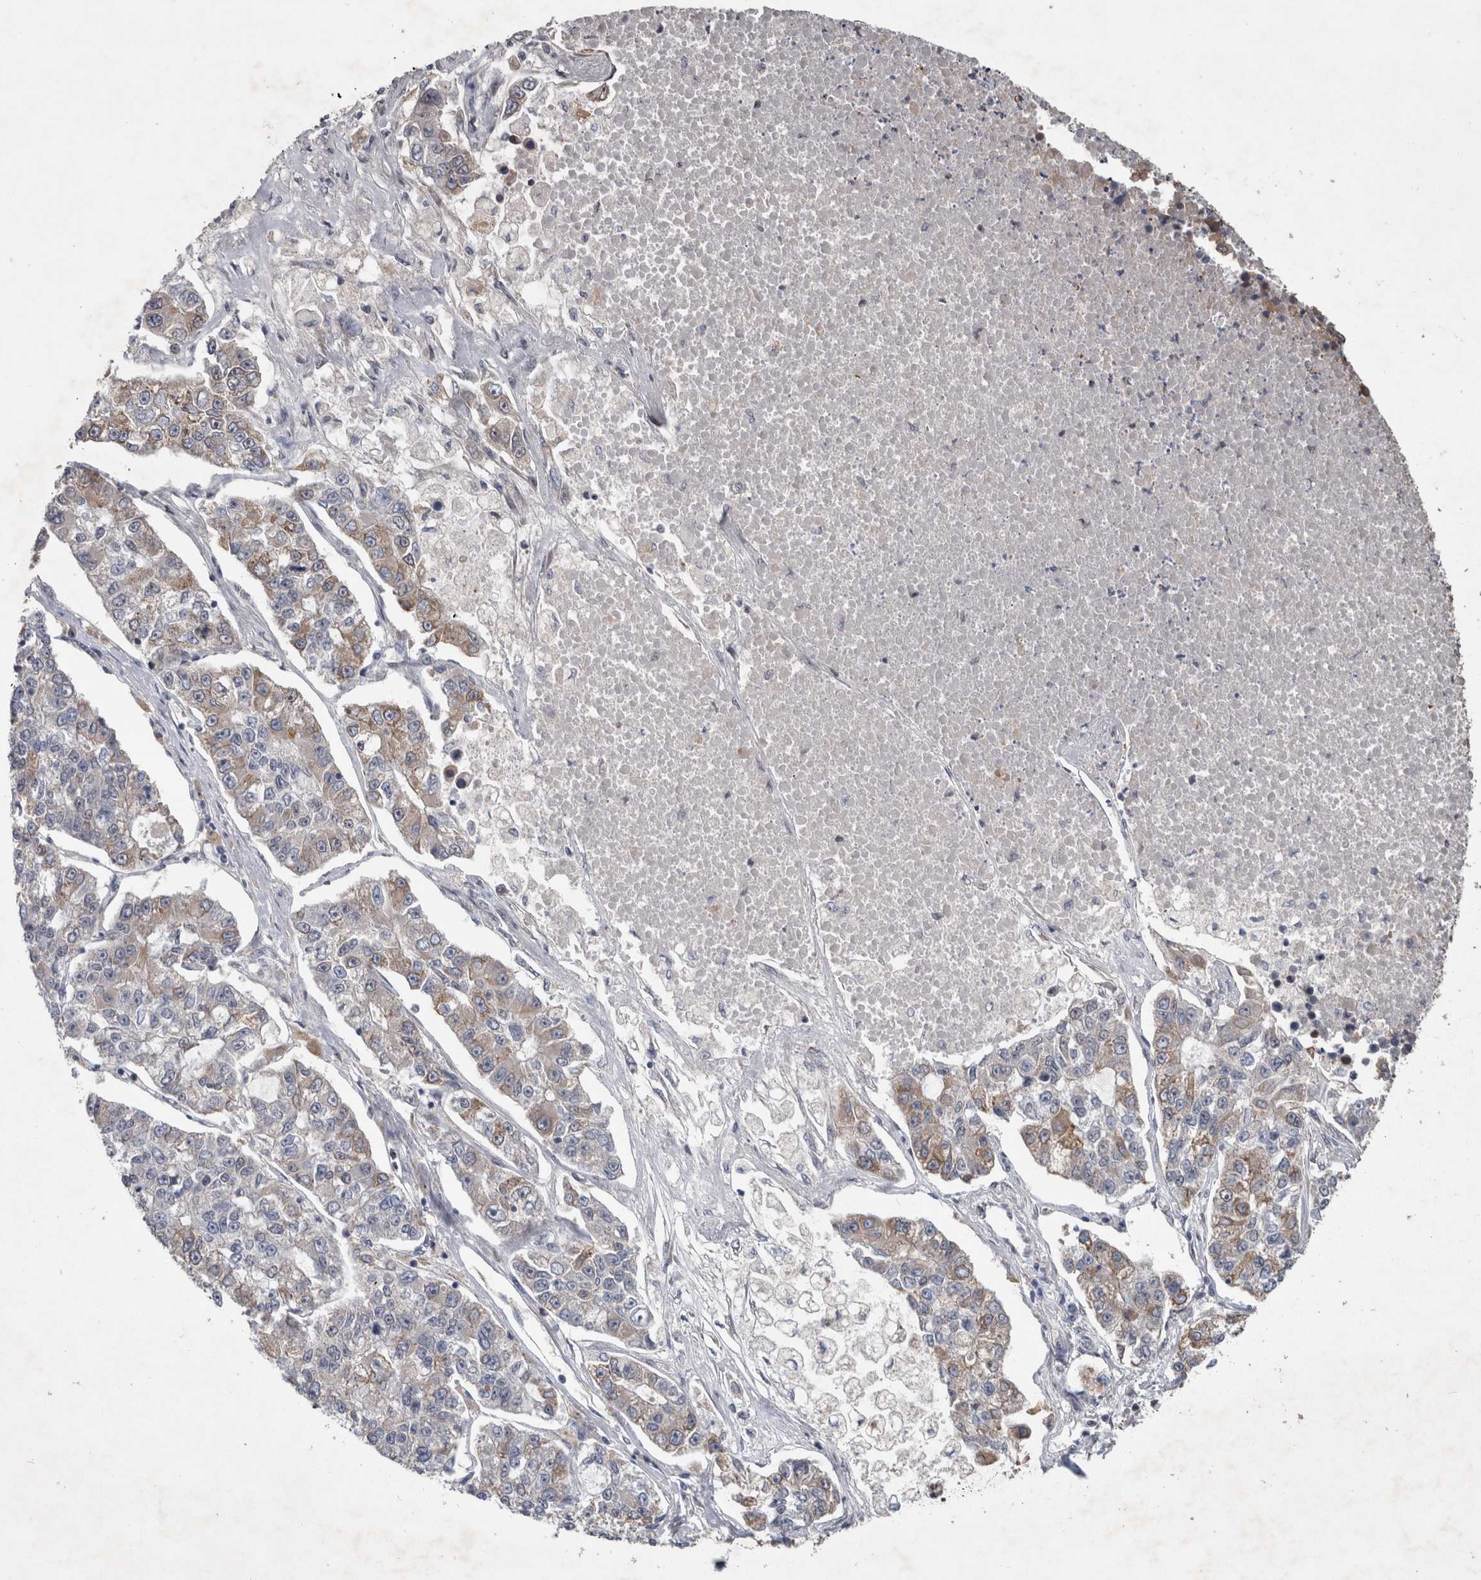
{"staining": {"intensity": "weak", "quantity": "25%-75%", "location": "cytoplasmic/membranous"}, "tissue": "lung cancer", "cell_type": "Tumor cells", "image_type": "cancer", "snomed": [{"axis": "morphology", "description": "Adenocarcinoma, NOS"}, {"axis": "topography", "description": "Lung"}], "caption": "Lung cancer was stained to show a protein in brown. There is low levels of weak cytoplasmic/membranous expression in about 25%-75% of tumor cells. The staining is performed using DAB brown chromogen to label protein expression. The nuclei are counter-stained blue using hematoxylin.", "gene": "GIMAP6", "patient": {"sex": "male", "age": 49}}